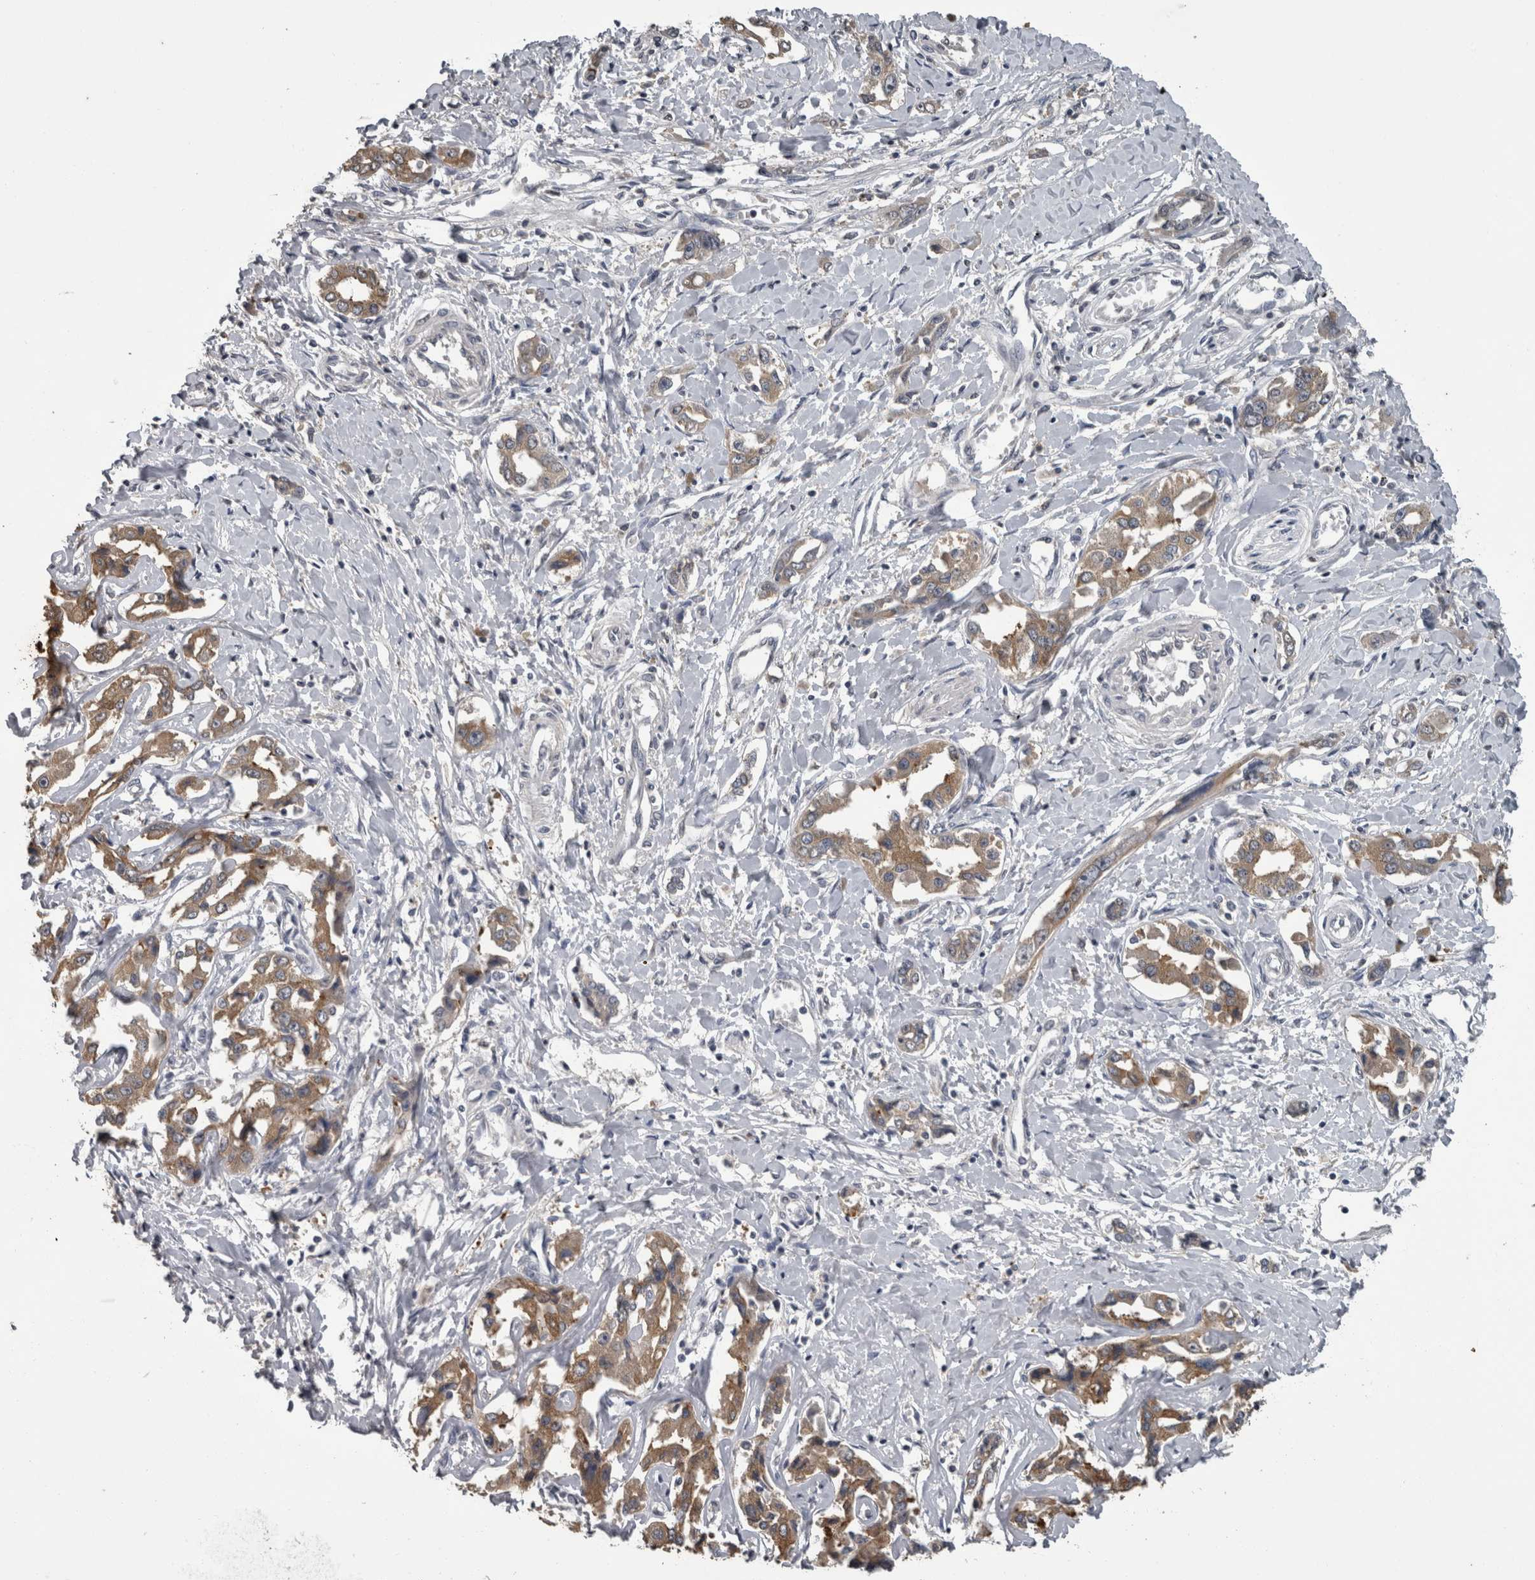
{"staining": {"intensity": "moderate", "quantity": ">75%", "location": "cytoplasmic/membranous"}, "tissue": "liver cancer", "cell_type": "Tumor cells", "image_type": "cancer", "snomed": [{"axis": "morphology", "description": "Cholangiocarcinoma"}, {"axis": "topography", "description": "Liver"}], "caption": "An image of human liver cholangiocarcinoma stained for a protein demonstrates moderate cytoplasmic/membranous brown staining in tumor cells.", "gene": "PIK3AP1", "patient": {"sex": "male", "age": 59}}